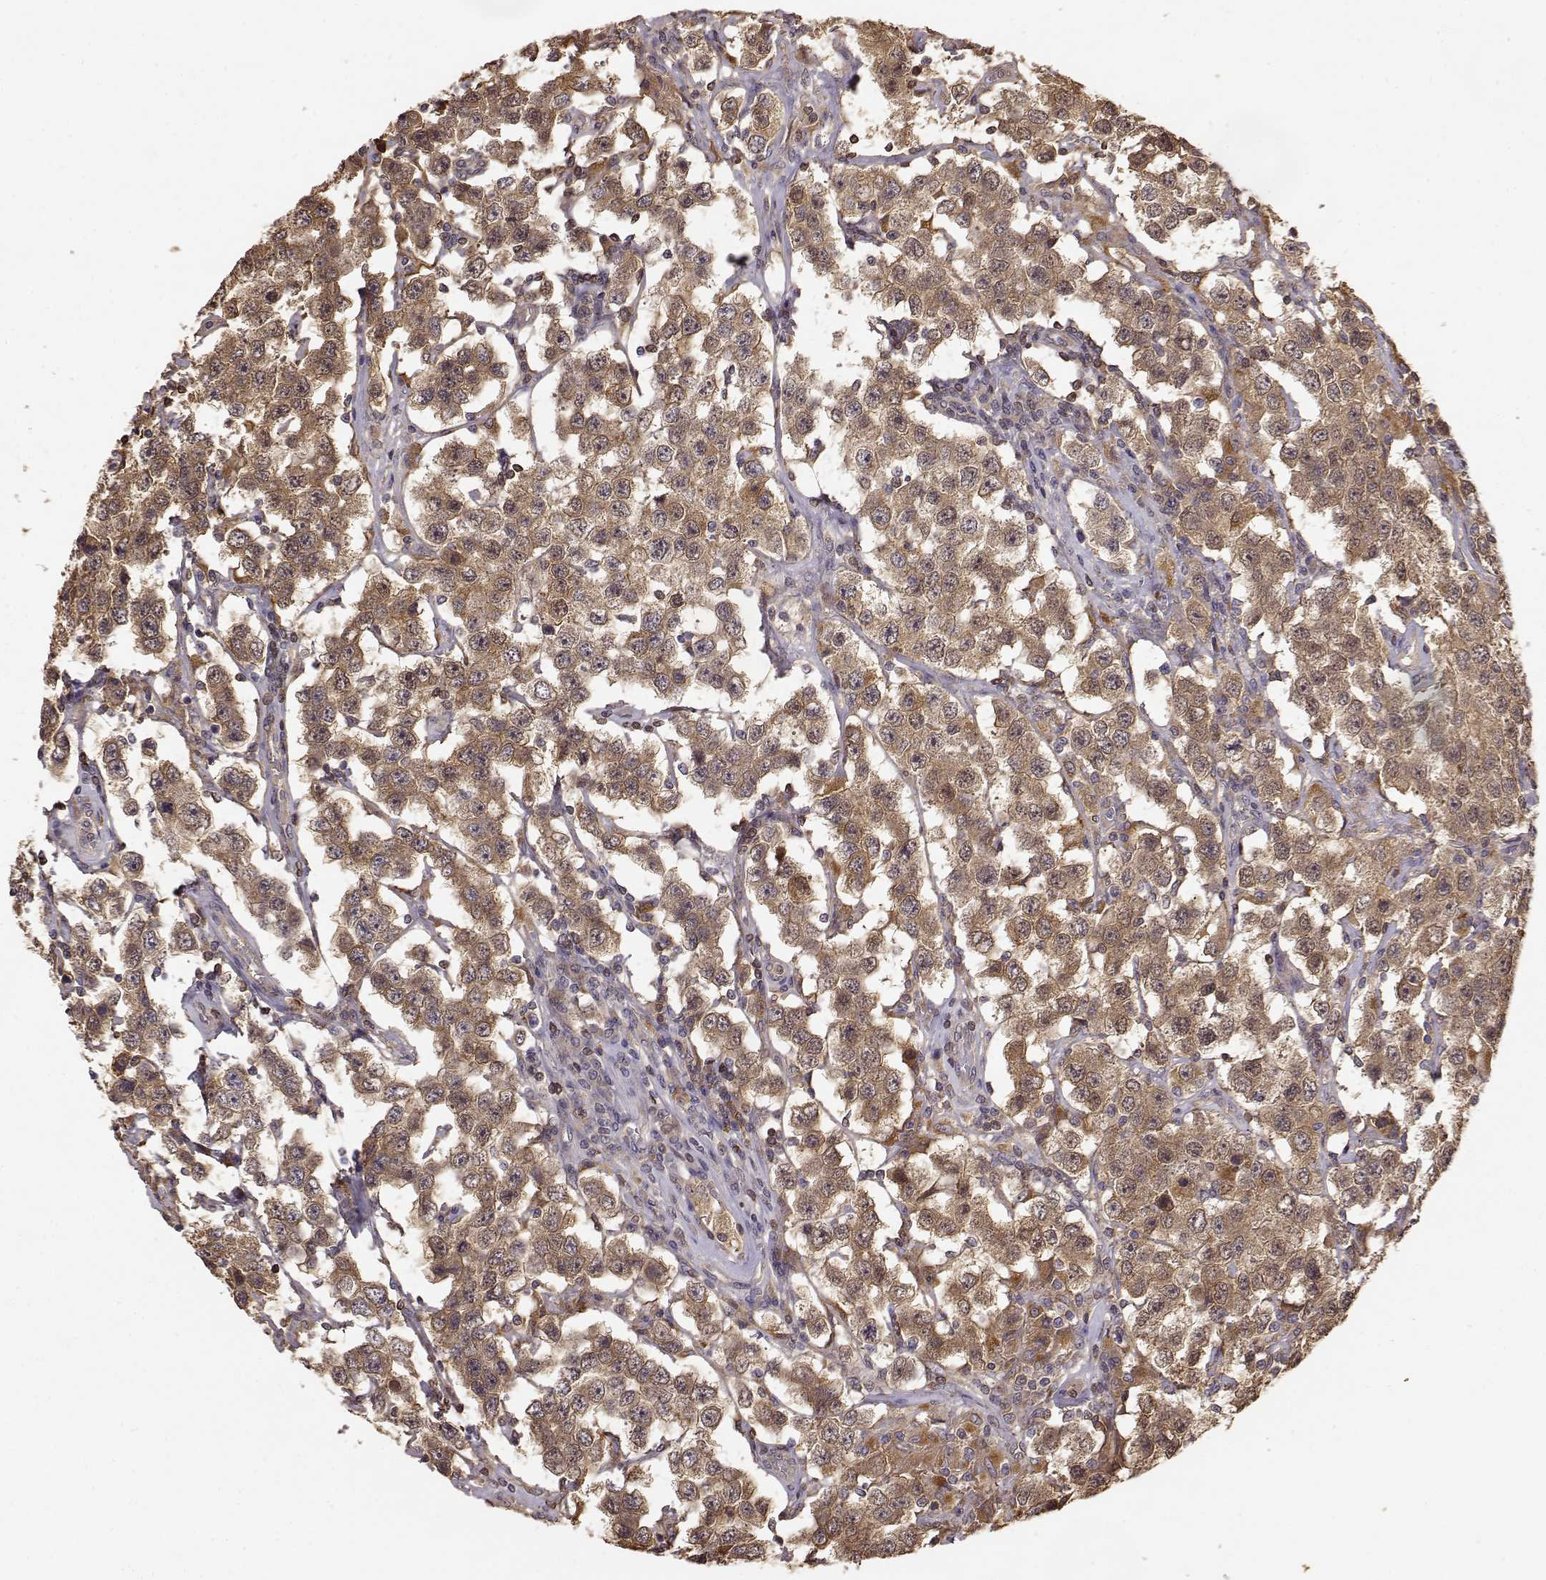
{"staining": {"intensity": "moderate", "quantity": ">75%", "location": "cytoplasmic/membranous"}, "tissue": "testis cancer", "cell_type": "Tumor cells", "image_type": "cancer", "snomed": [{"axis": "morphology", "description": "Seminoma, NOS"}, {"axis": "topography", "description": "Testis"}], "caption": "Human seminoma (testis) stained for a protein (brown) demonstrates moderate cytoplasmic/membranous positive staining in approximately >75% of tumor cells.", "gene": "CRIM1", "patient": {"sex": "male", "age": 52}}